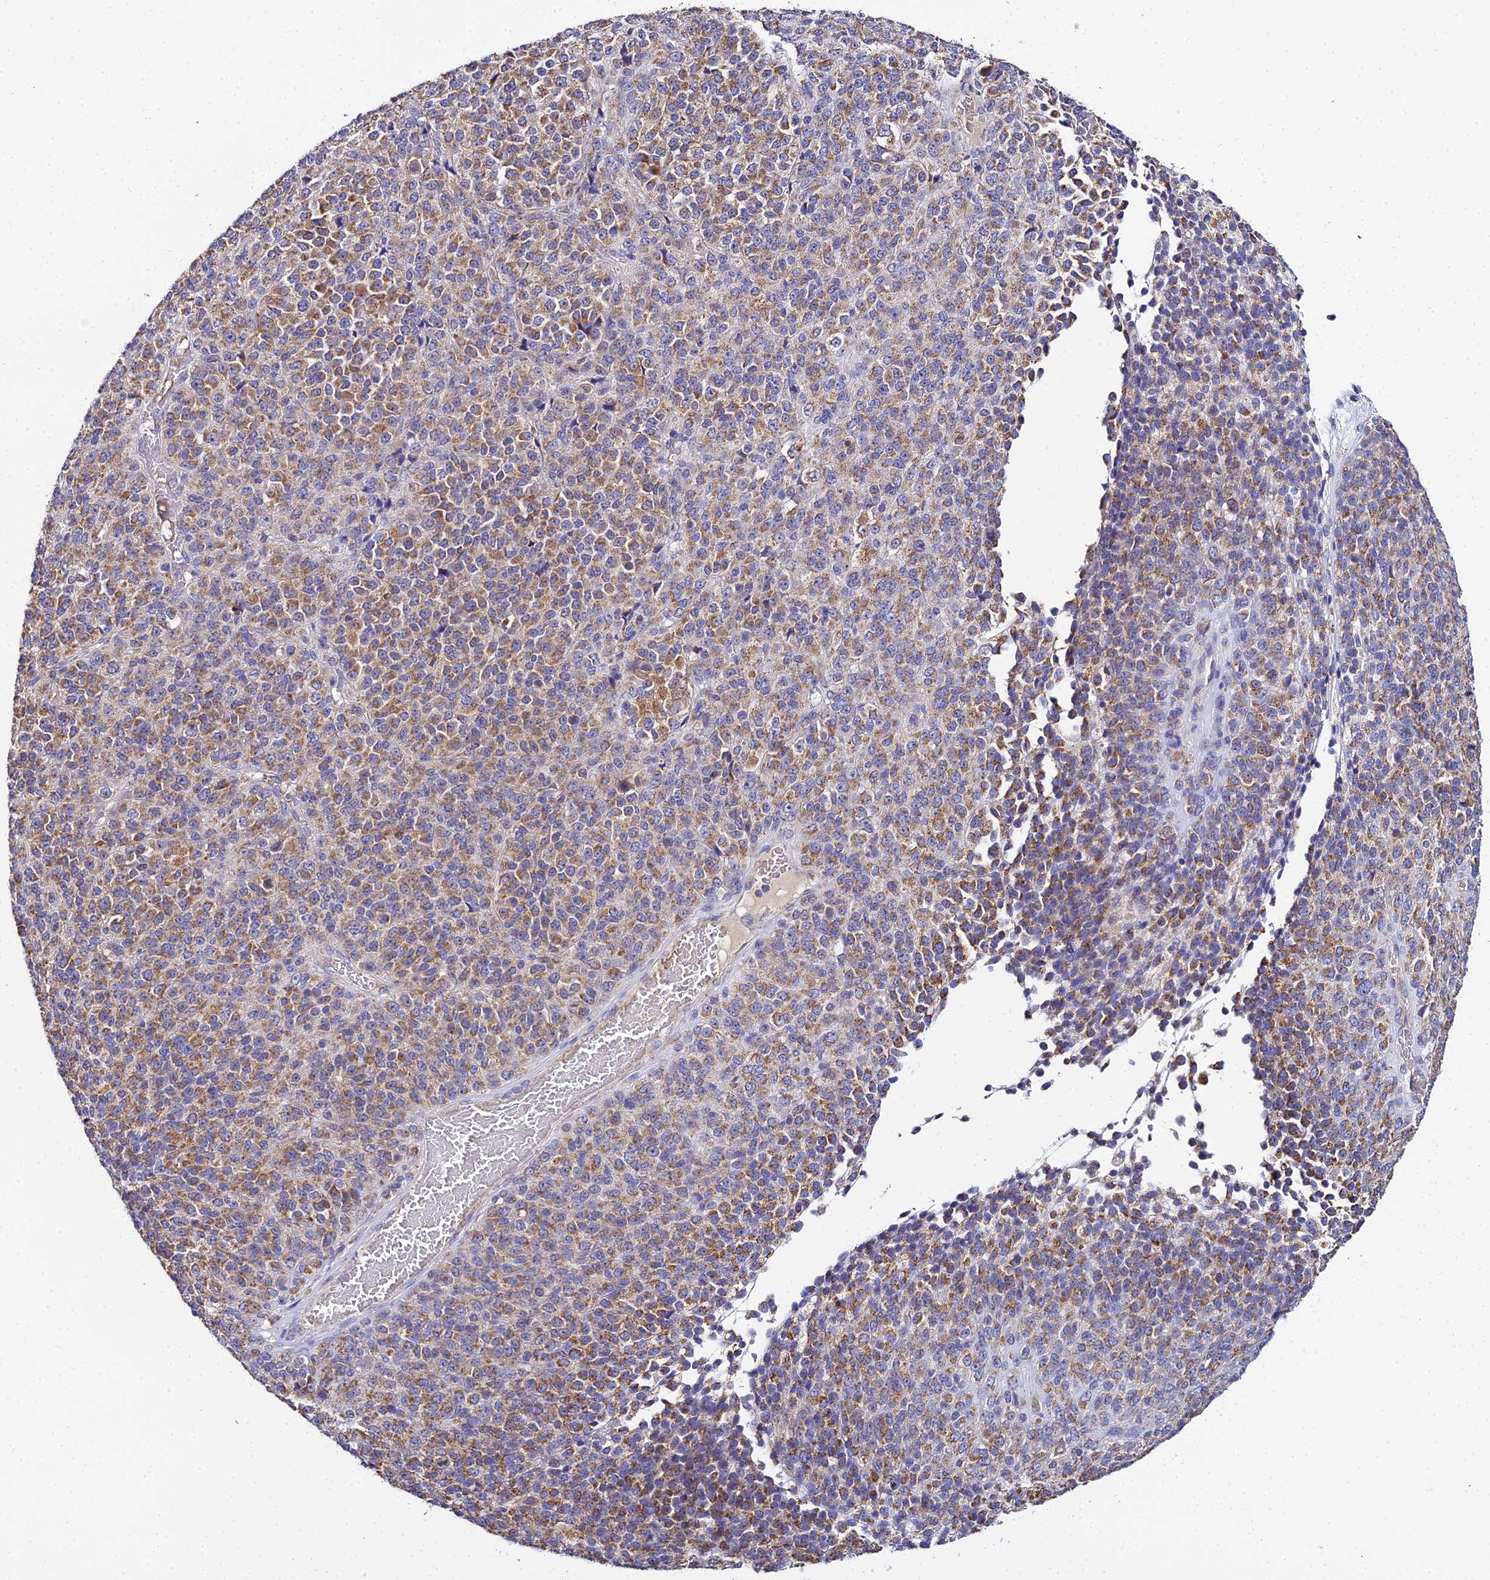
{"staining": {"intensity": "moderate", "quantity": ">75%", "location": "cytoplasmic/membranous"}, "tissue": "melanoma", "cell_type": "Tumor cells", "image_type": "cancer", "snomed": [{"axis": "morphology", "description": "Malignant melanoma, Metastatic site"}, {"axis": "topography", "description": "Brain"}], "caption": "Human melanoma stained with a brown dye exhibits moderate cytoplasmic/membranous positive expression in approximately >75% of tumor cells.", "gene": "TYW5", "patient": {"sex": "female", "age": 56}}